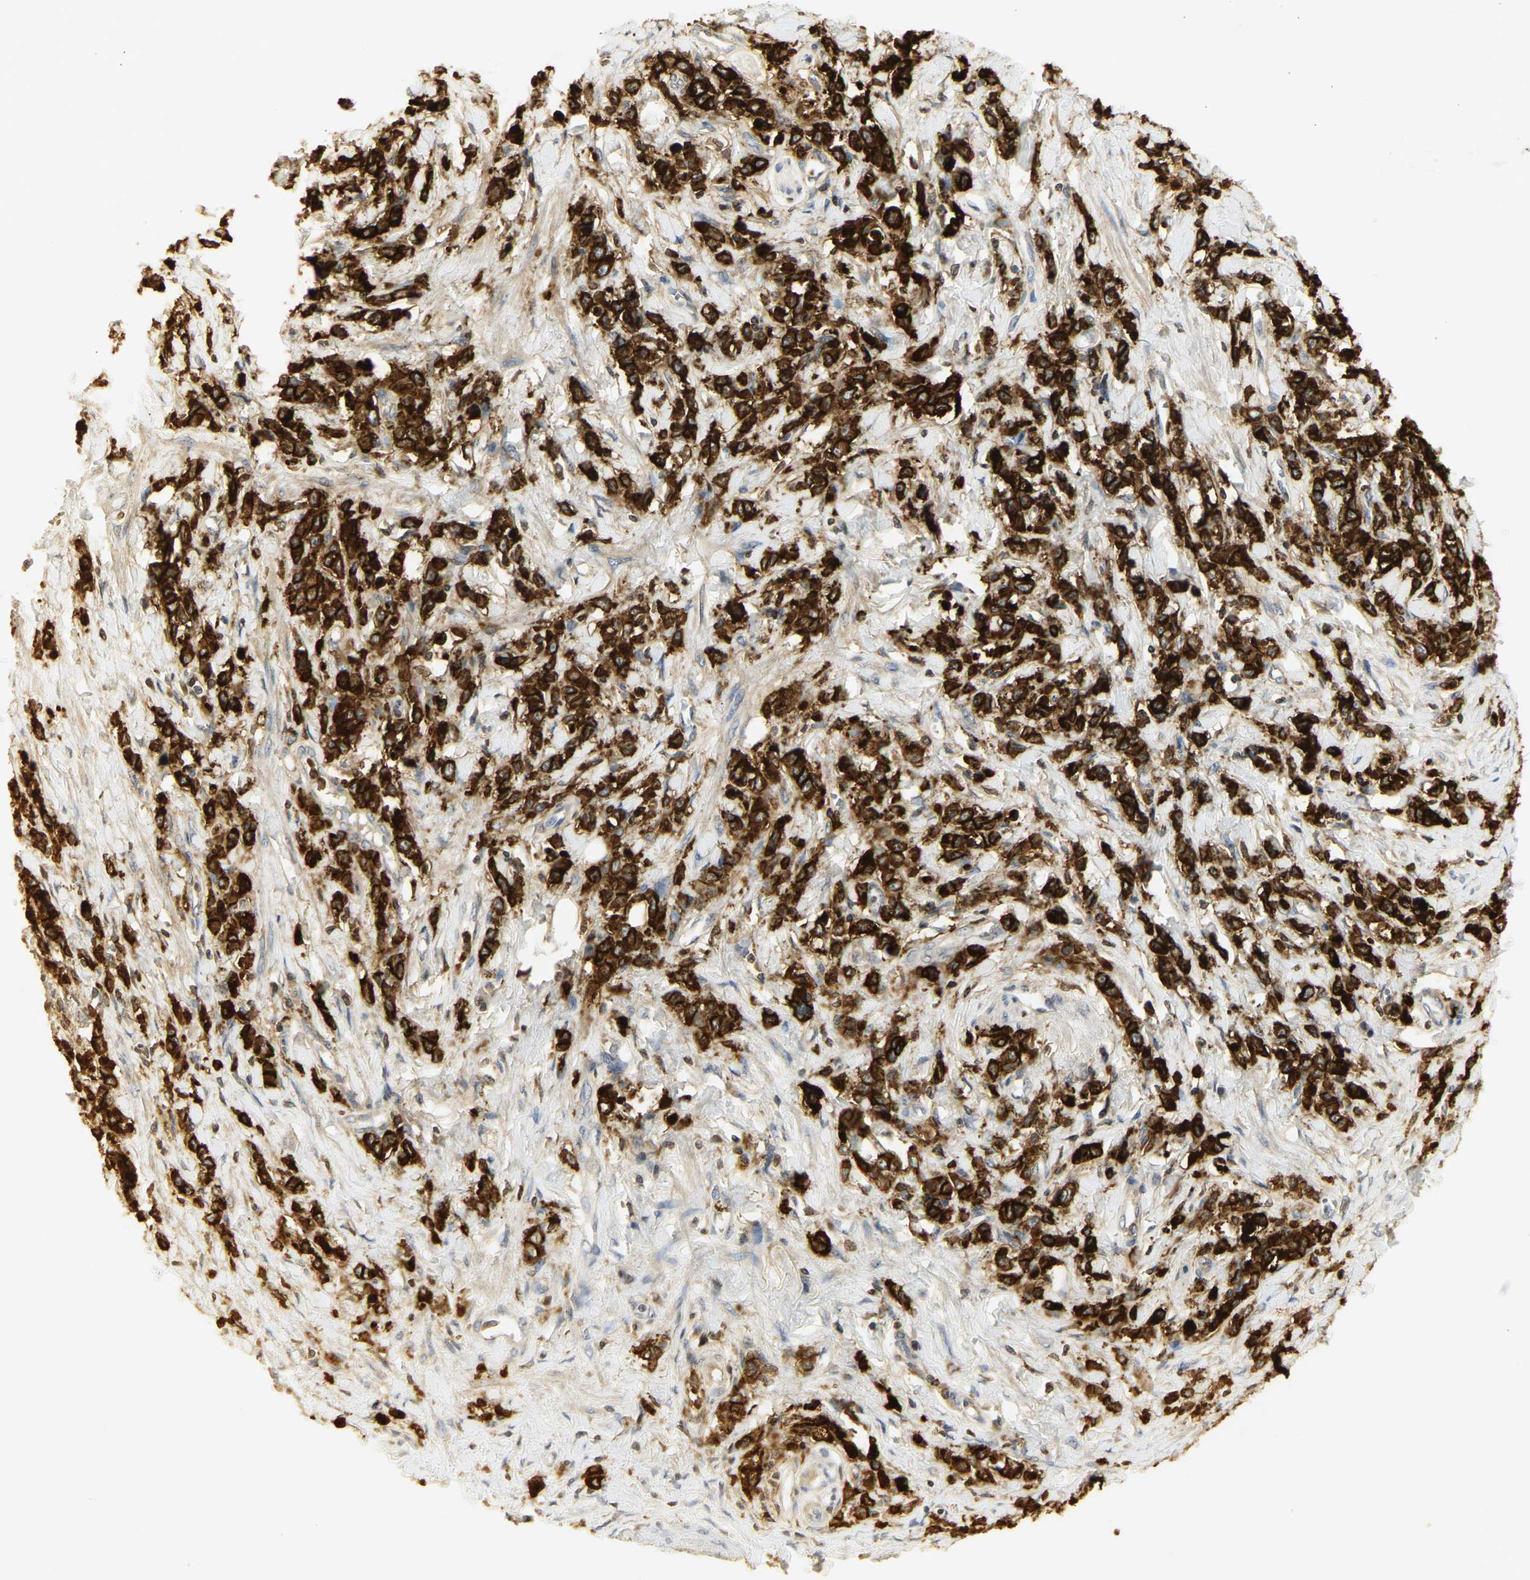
{"staining": {"intensity": "strong", "quantity": ">75%", "location": "cytoplasmic/membranous"}, "tissue": "stomach cancer", "cell_type": "Tumor cells", "image_type": "cancer", "snomed": [{"axis": "morphology", "description": "Adenocarcinoma, NOS"}, {"axis": "topography", "description": "Stomach"}], "caption": "Stomach adenocarcinoma stained for a protein (brown) displays strong cytoplasmic/membranous positive positivity in about >75% of tumor cells.", "gene": "CEACAM5", "patient": {"sex": "male", "age": 82}}